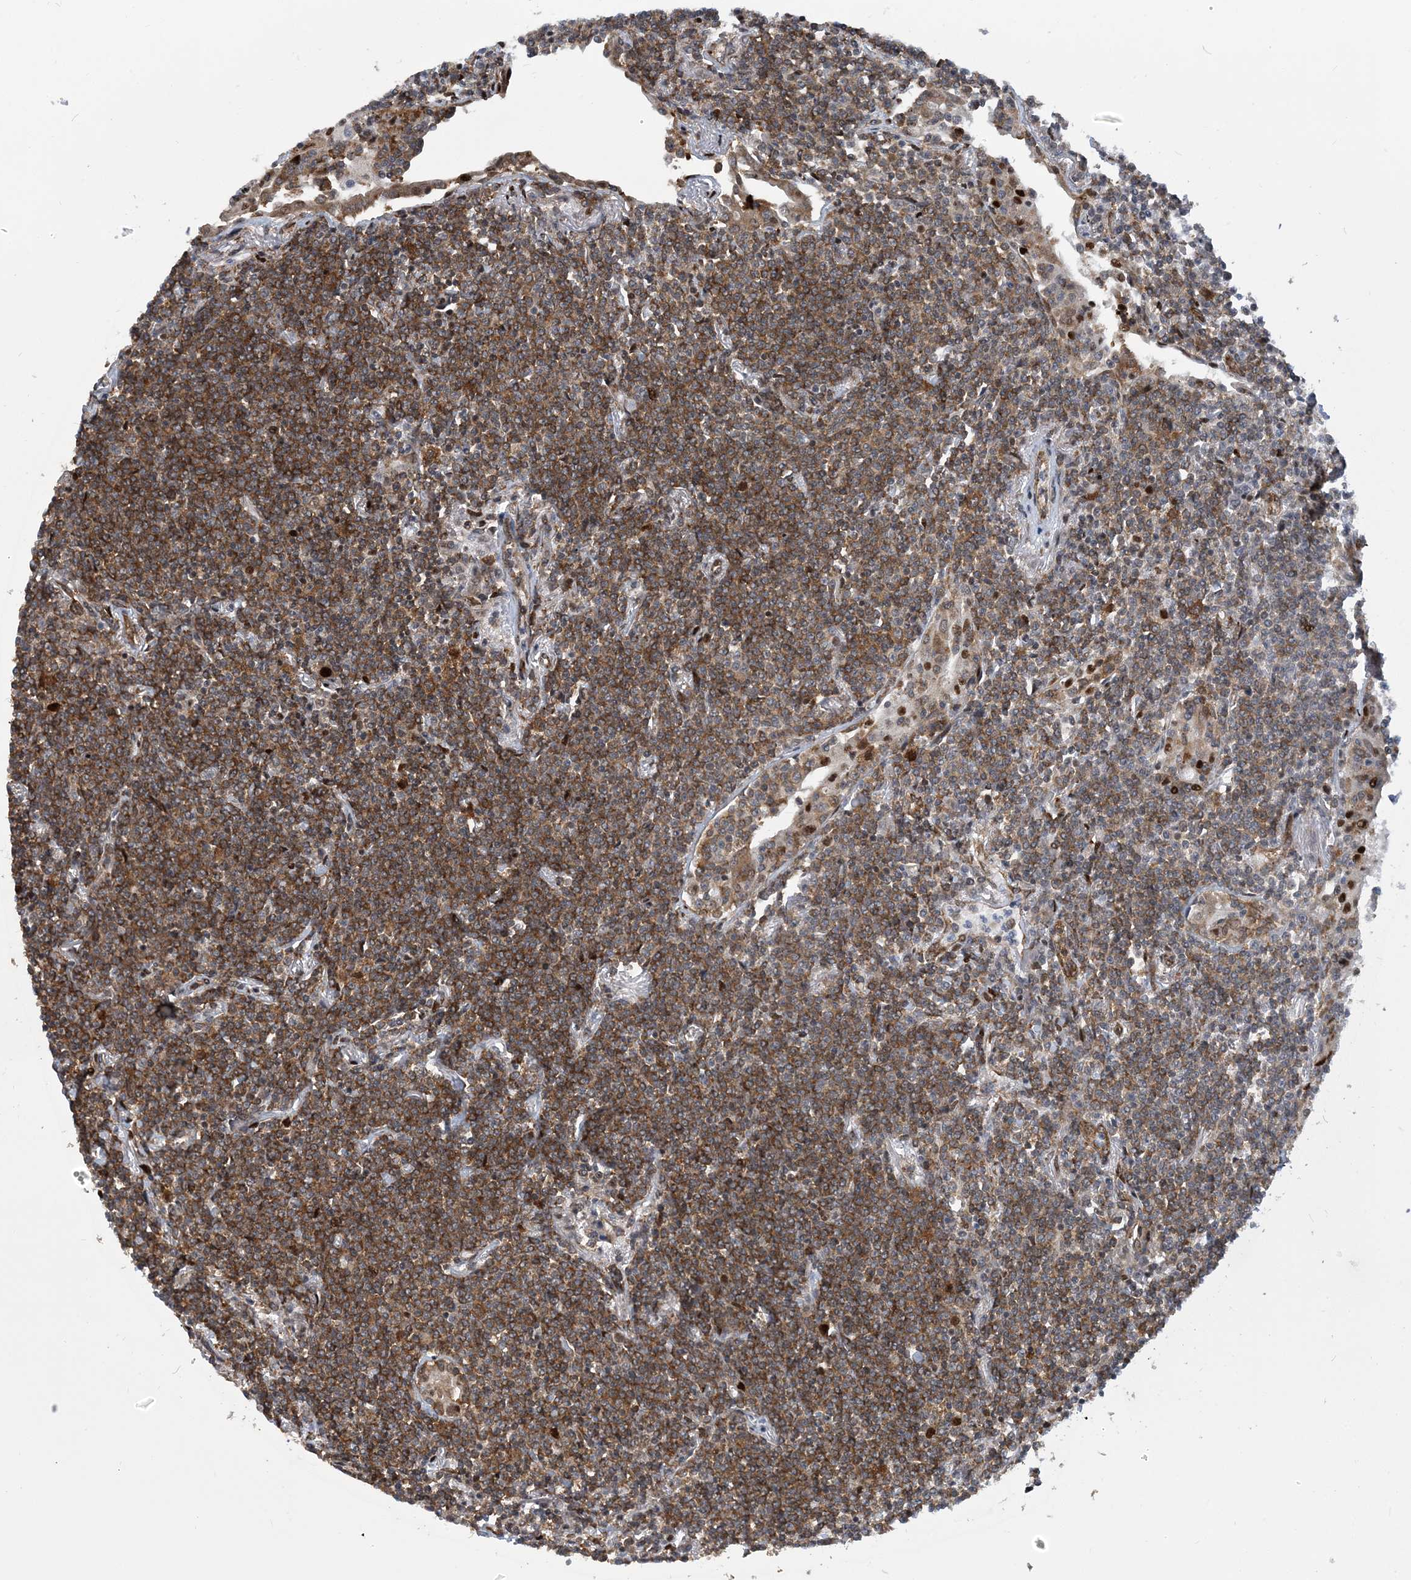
{"staining": {"intensity": "moderate", "quantity": ">75%", "location": "cytoplasmic/membranous"}, "tissue": "lymphoma", "cell_type": "Tumor cells", "image_type": "cancer", "snomed": [{"axis": "morphology", "description": "Malignant lymphoma, non-Hodgkin's type, Low grade"}, {"axis": "topography", "description": "Lung"}], "caption": "Immunohistochemical staining of human low-grade malignant lymphoma, non-Hodgkin's type demonstrates medium levels of moderate cytoplasmic/membranous protein positivity in approximately >75% of tumor cells.", "gene": "PHF1", "patient": {"sex": "female", "age": 71}}